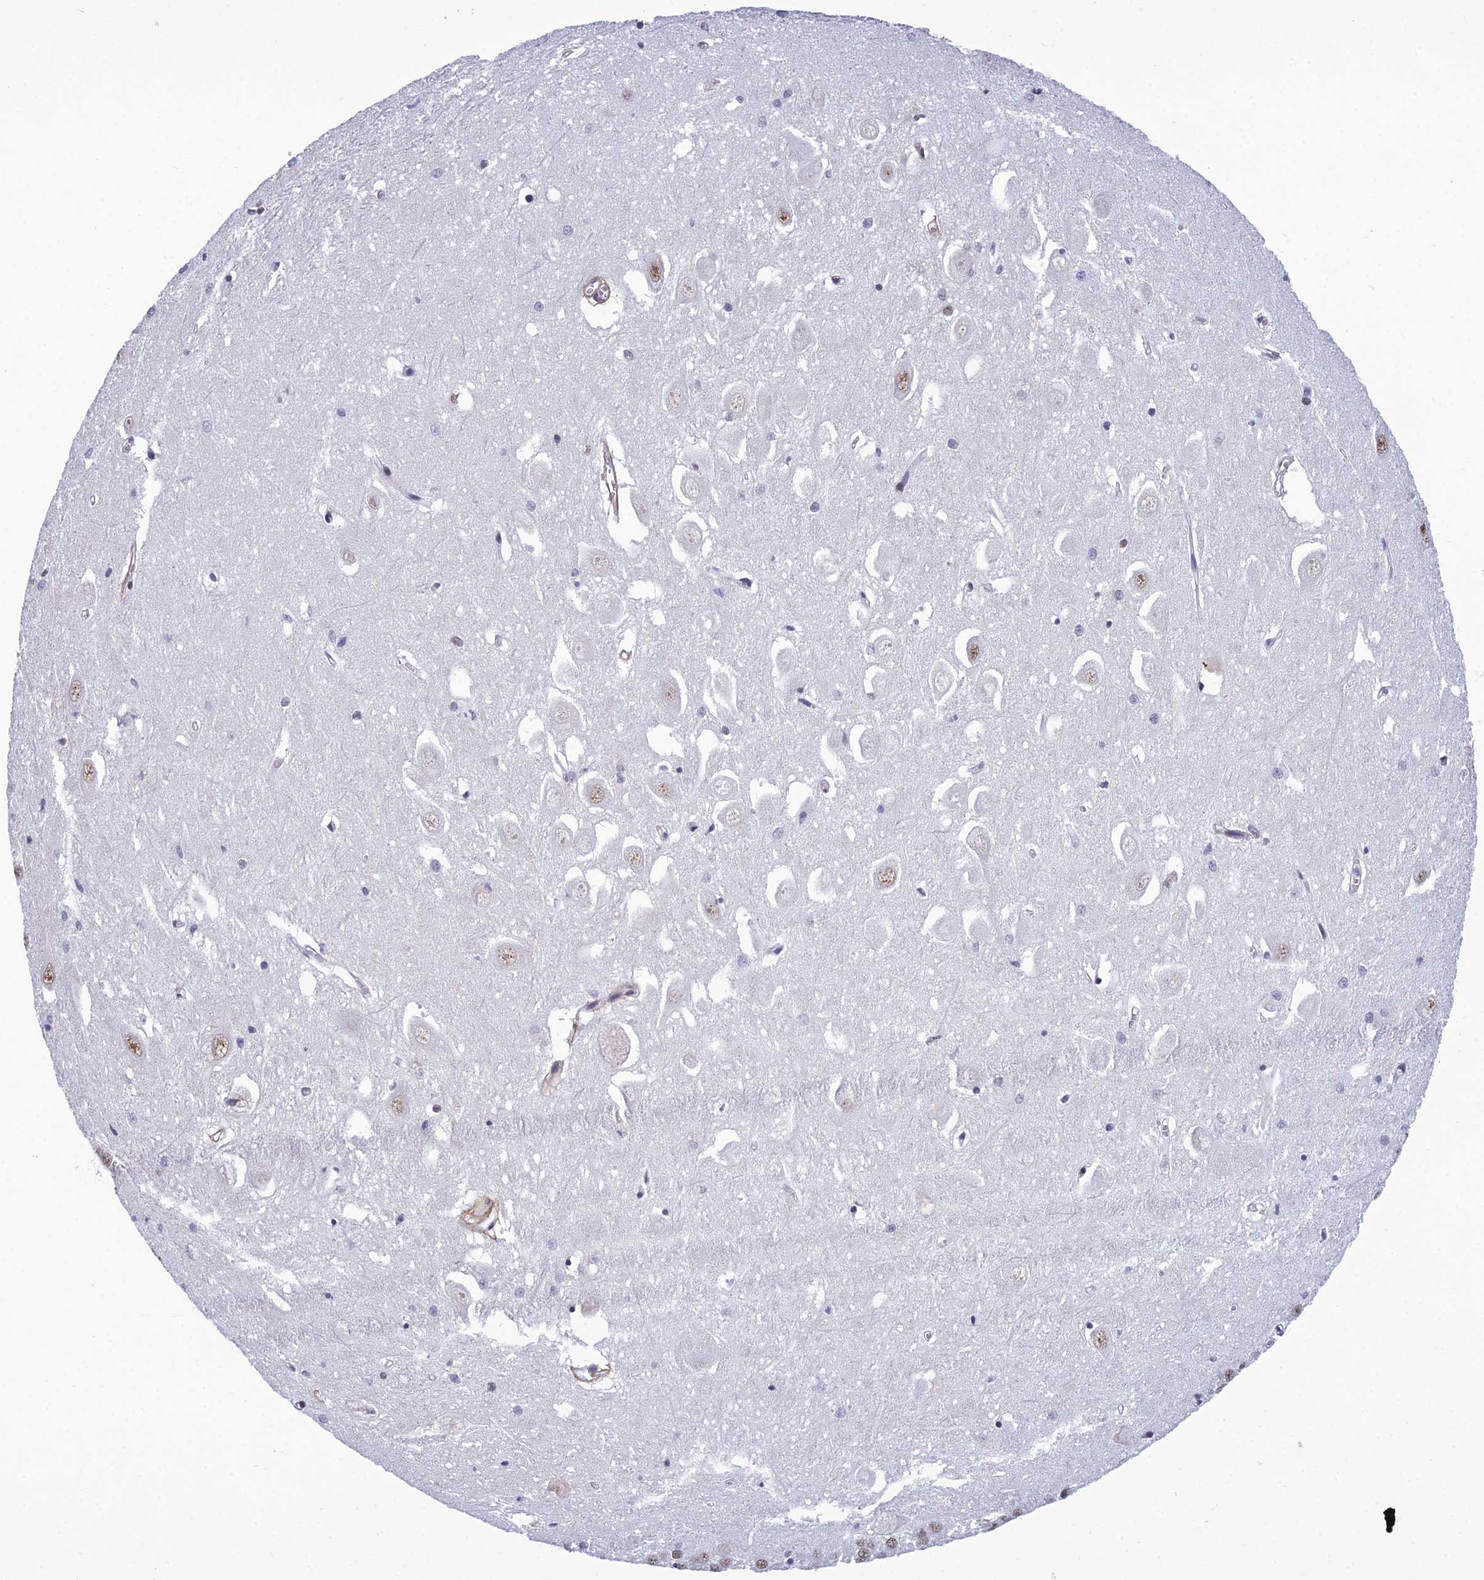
{"staining": {"intensity": "negative", "quantity": "none", "location": "none"}, "tissue": "hippocampus", "cell_type": "Glial cells", "image_type": "normal", "snomed": [{"axis": "morphology", "description": "Normal tissue, NOS"}, {"axis": "topography", "description": "Hippocampus"}], "caption": "The micrograph shows no significant positivity in glial cells of hippocampus. (DAB (3,3'-diaminobenzidine) immunohistochemistry (IHC) visualized using brightfield microscopy, high magnification).", "gene": "RSRC1", "patient": {"sex": "female", "age": 64}}